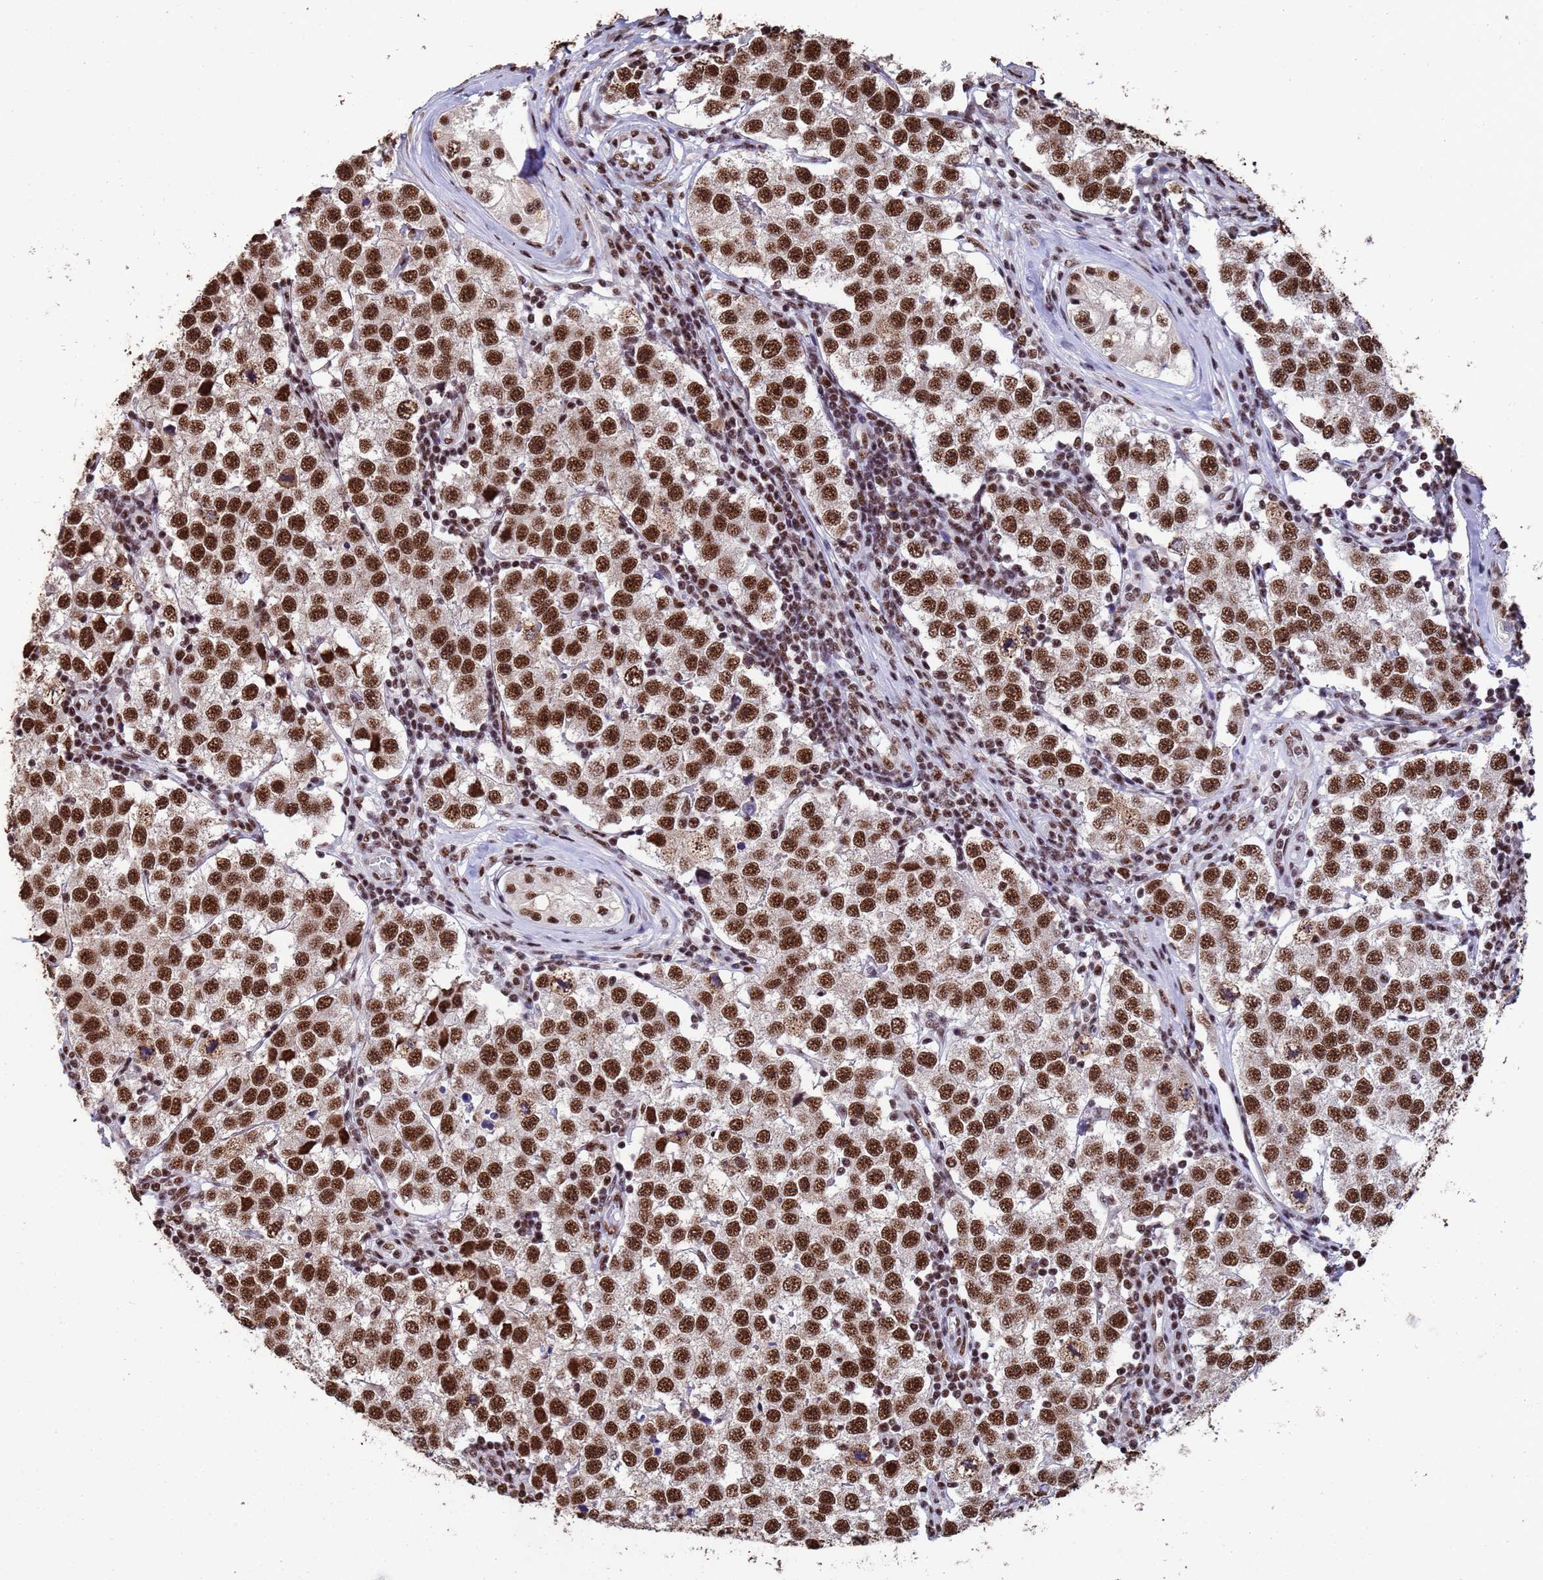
{"staining": {"intensity": "strong", "quantity": ">75%", "location": "nuclear"}, "tissue": "testis cancer", "cell_type": "Tumor cells", "image_type": "cancer", "snomed": [{"axis": "morphology", "description": "Seminoma, NOS"}, {"axis": "topography", "description": "Testis"}], "caption": "IHC of testis seminoma reveals high levels of strong nuclear staining in approximately >75% of tumor cells.", "gene": "SF3B2", "patient": {"sex": "male", "age": 34}}